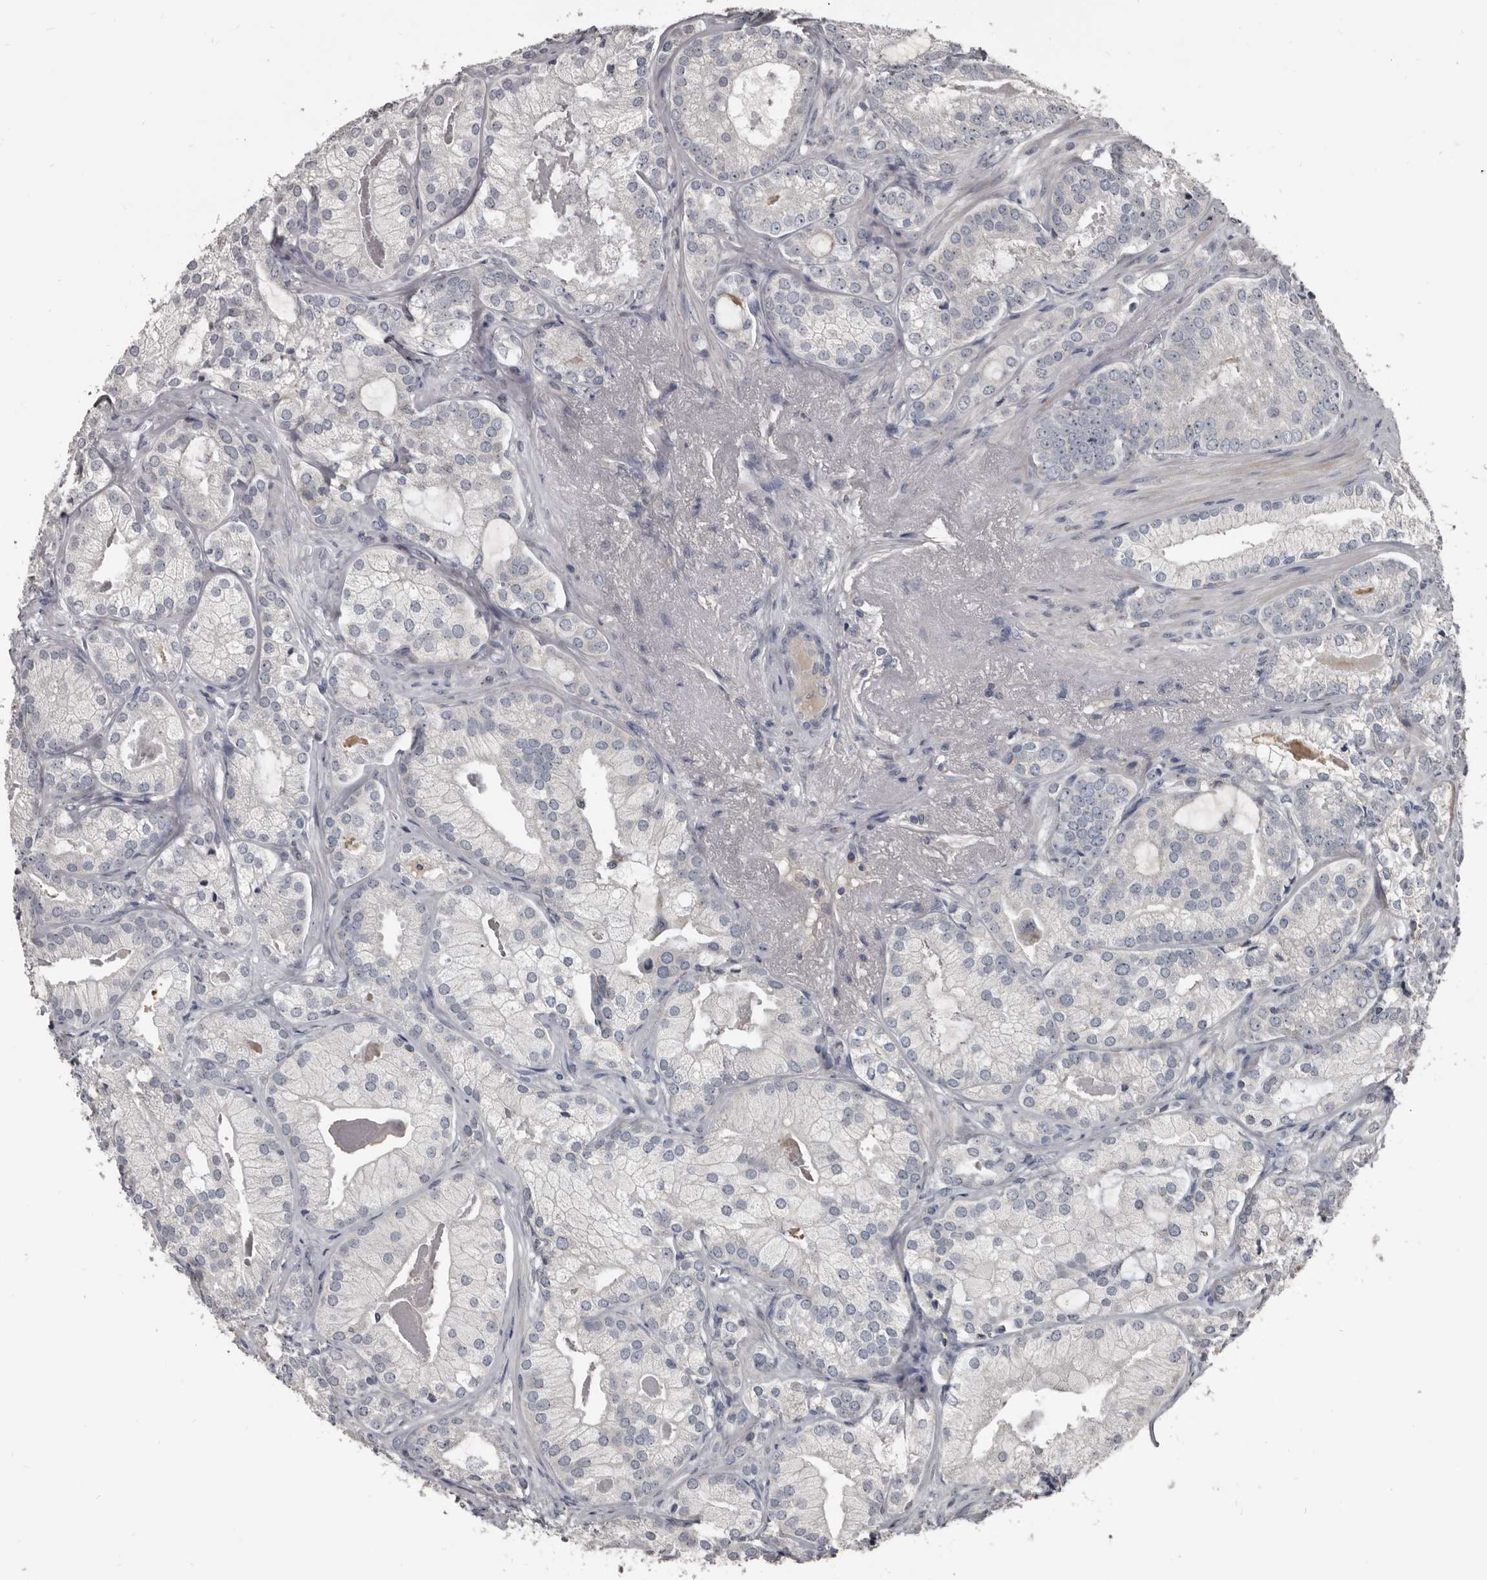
{"staining": {"intensity": "negative", "quantity": "none", "location": "none"}, "tissue": "prostate cancer", "cell_type": "Tumor cells", "image_type": "cancer", "snomed": [{"axis": "morphology", "description": "Normal morphology"}, {"axis": "morphology", "description": "Adenocarcinoma, Low grade"}, {"axis": "topography", "description": "Prostate"}], "caption": "Human prostate cancer stained for a protein using immunohistochemistry (IHC) reveals no positivity in tumor cells.", "gene": "GREB1", "patient": {"sex": "male", "age": 72}}